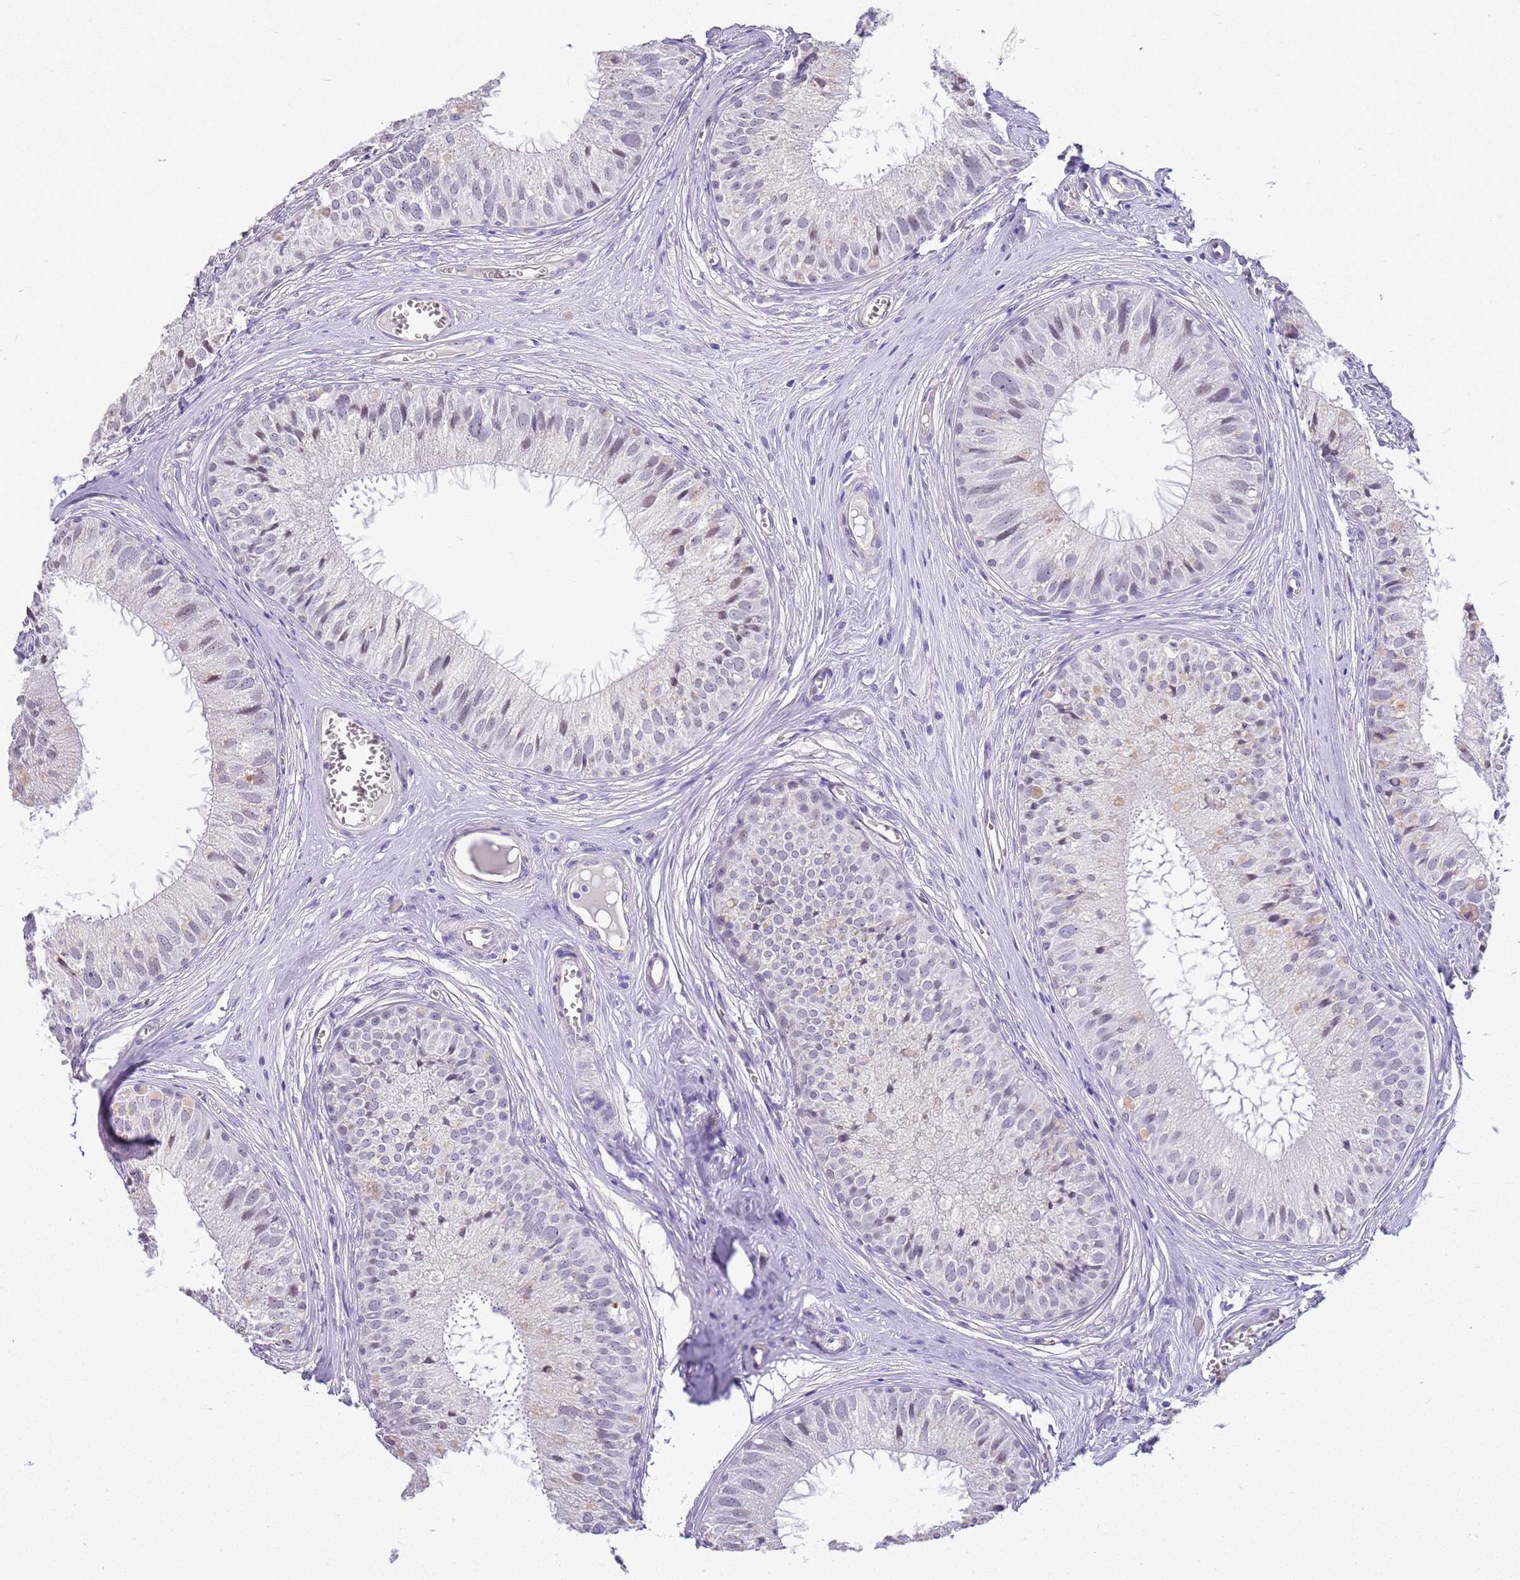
{"staining": {"intensity": "negative", "quantity": "none", "location": "none"}, "tissue": "epididymis", "cell_type": "Glandular cells", "image_type": "normal", "snomed": [{"axis": "morphology", "description": "Normal tissue, NOS"}, {"axis": "topography", "description": "Epididymis"}], "caption": "A high-resolution photomicrograph shows IHC staining of unremarkable epididymis, which reveals no significant staining in glandular cells. Nuclei are stained in blue.", "gene": "CTRC", "patient": {"sex": "male", "age": 36}}